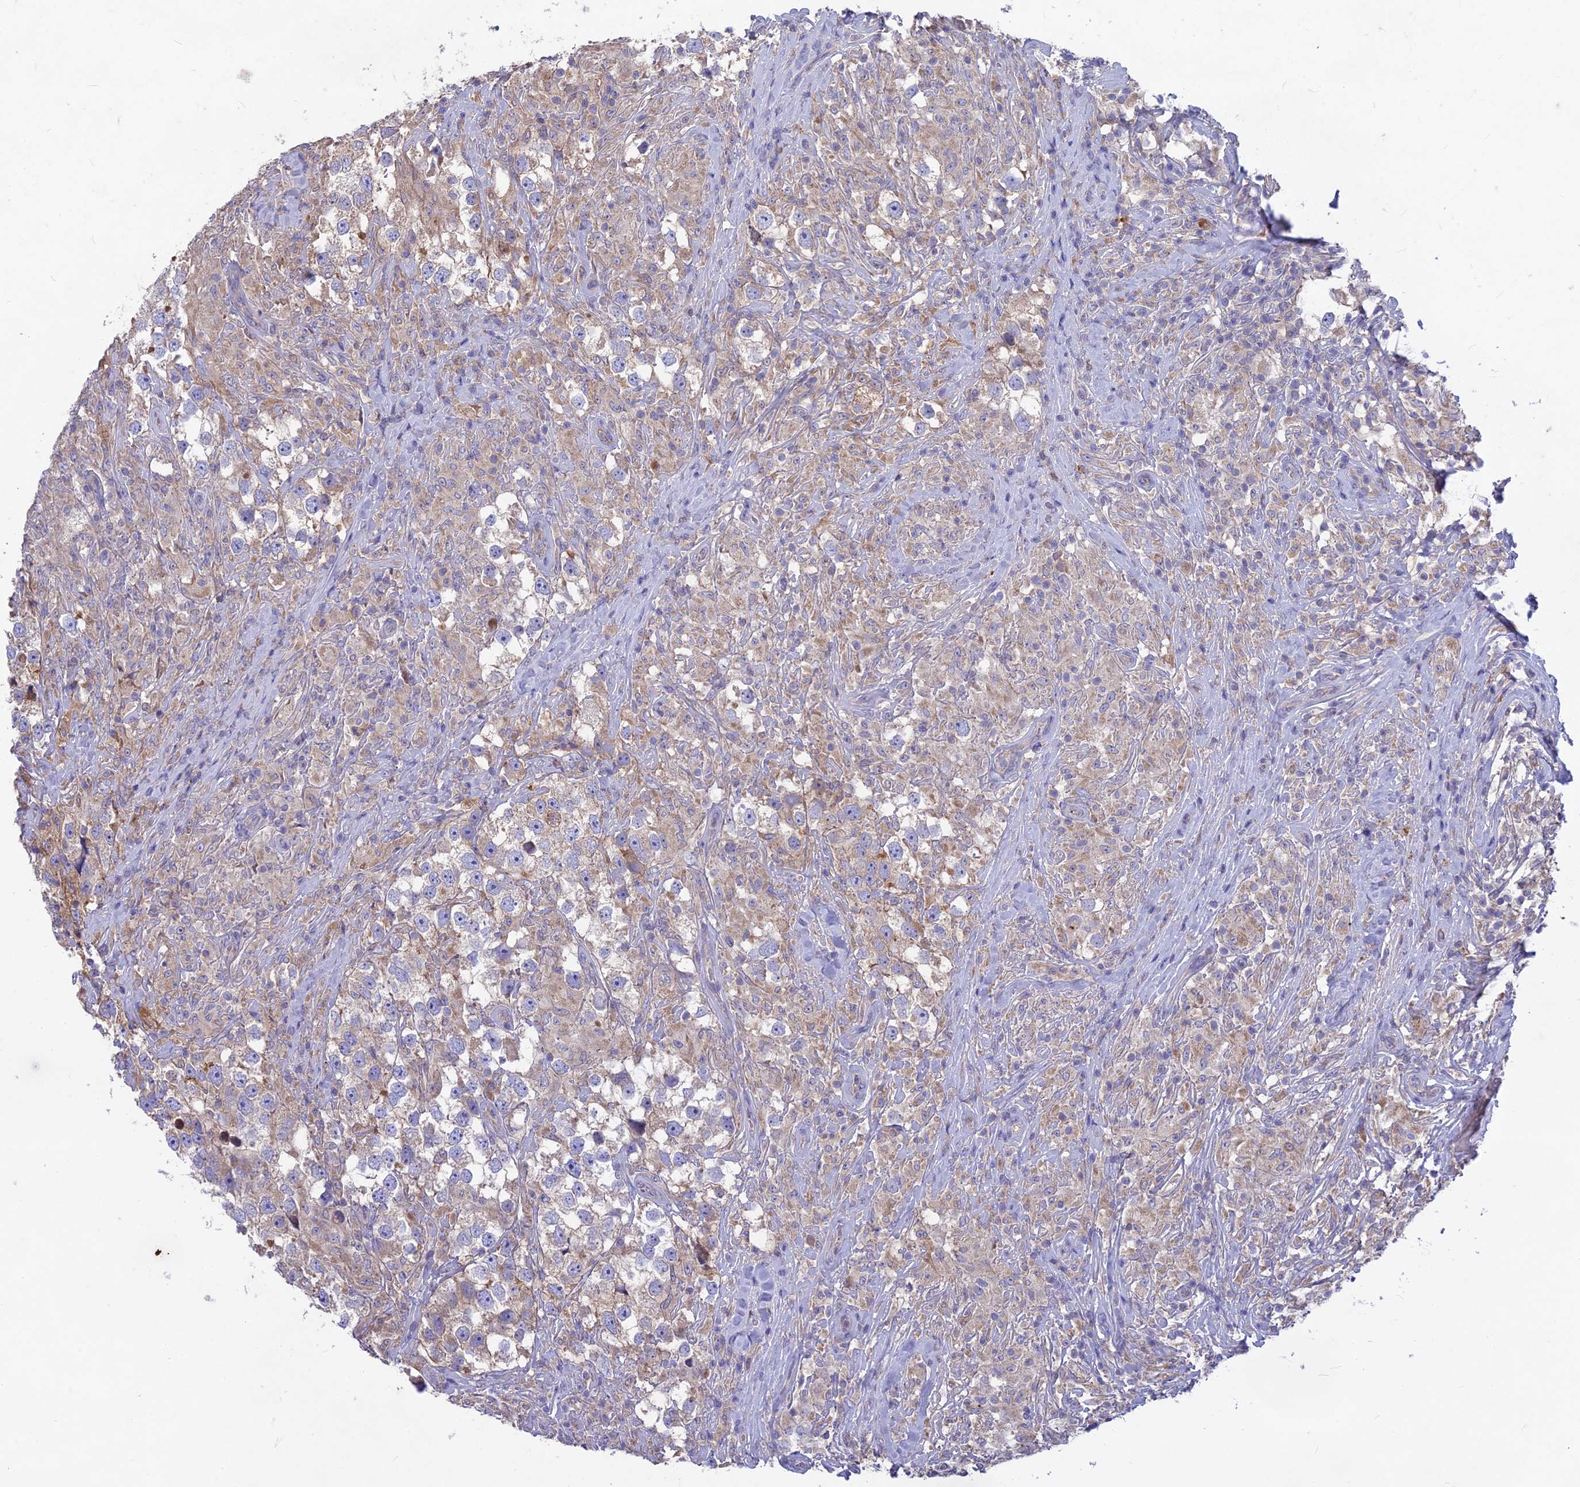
{"staining": {"intensity": "weak", "quantity": "25%-75%", "location": "cytoplasmic/membranous"}, "tissue": "testis cancer", "cell_type": "Tumor cells", "image_type": "cancer", "snomed": [{"axis": "morphology", "description": "Seminoma, NOS"}, {"axis": "topography", "description": "Testis"}], "caption": "Protein staining of testis cancer tissue exhibits weak cytoplasmic/membranous expression in approximately 25%-75% of tumor cells.", "gene": "PZP", "patient": {"sex": "male", "age": 46}}